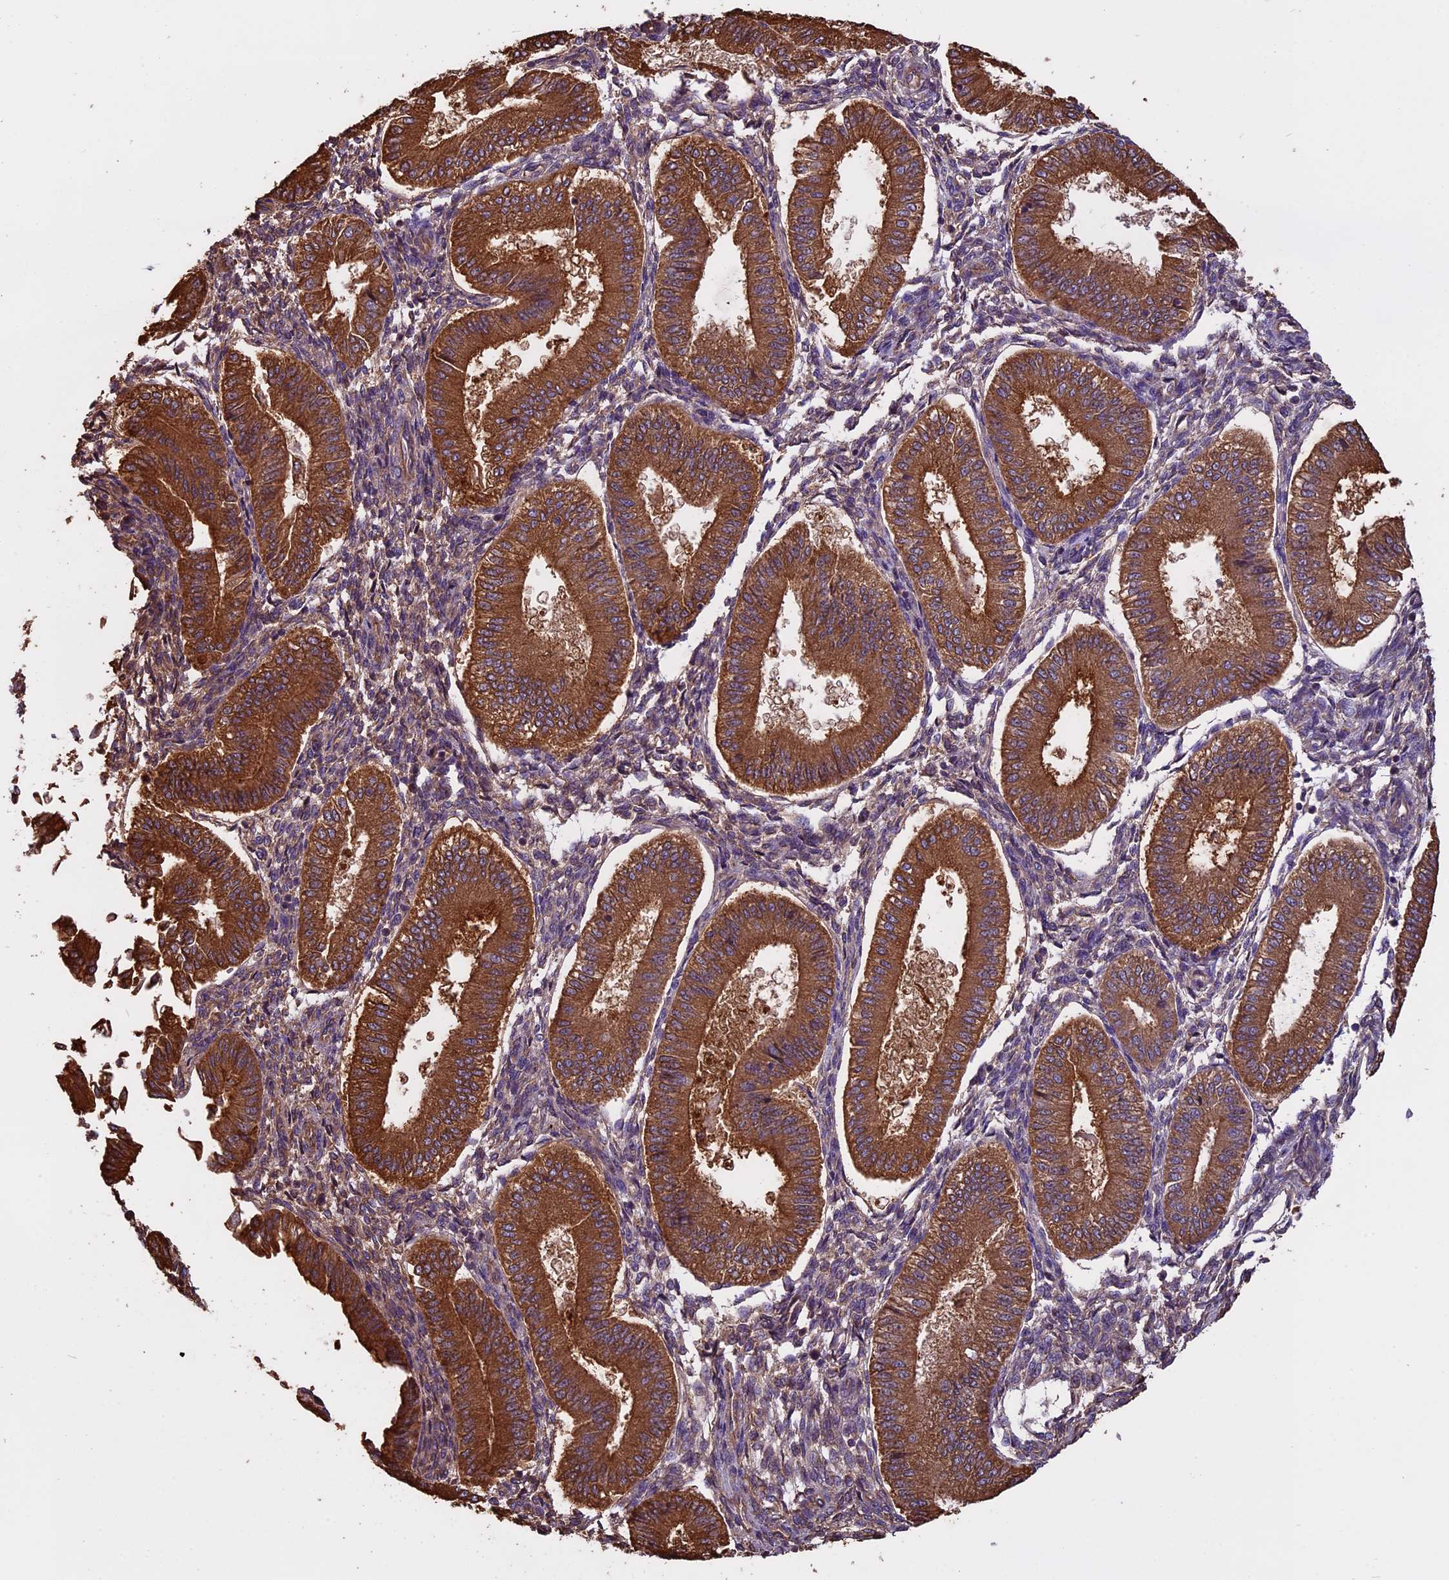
{"staining": {"intensity": "moderate", "quantity": "25%-75%", "location": "cytoplasmic/membranous"}, "tissue": "endometrium", "cell_type": "Cells in endometrial stroma", "image_type": "normal", "snomed": [{"axis": "morphology", "description": "Normal tissue, NOS"}, {"axis": "topography", "description": "Endometrium"}], "caption": "High-magnification brightfield microscopy of normal endometrium stained with DAB (brown) and counterstained with hematoxylin (blue). cells in endometrial stroma exhibit moderate cytoplasmic/membranous expression is identified in approximately25%-75% of cells. (DAB = brown stain, brightfield microscopy at high magnification).", "gene": "CHMP2A", "patient": {"sex": "female", "age": 39}}